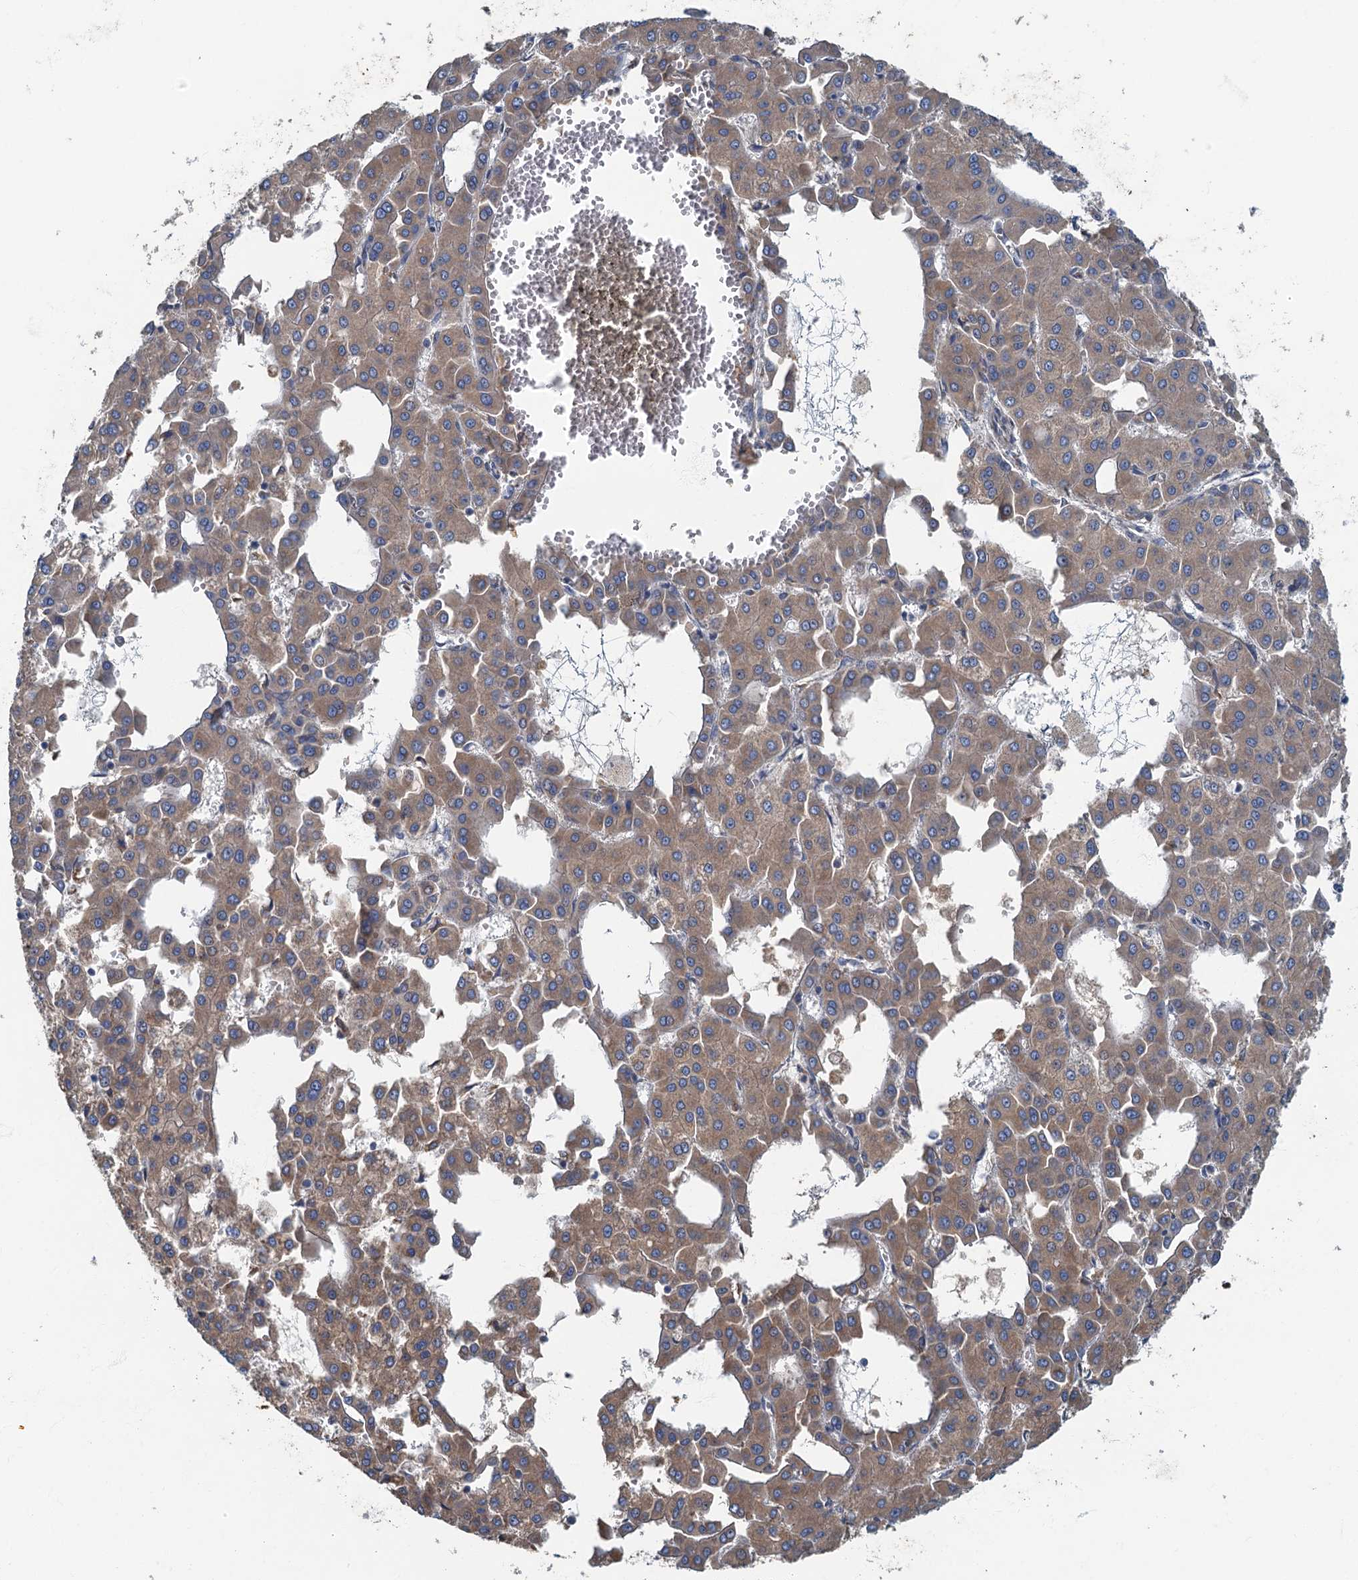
{"staining": {"intensity": "moderate", "quantity": ">75%", "location": "cytoplasmic/membranous"}, "tissue": "liver cancer", "cell_type": "Tumor cells", "image_type": "cancer", "snomed": [{"axis": "morphology", "description": "Carcinoma, Hepatocellular, NOS"}, {"axis": "topography", "description": "Liver"}], "caption": "A micrograph showing moderate cytoplasmic/membranous positivity in approximately >75% of tumor cells in hepatocellular carcinoma (liver), as visualized by brown immunohistochemical staining.", "gene": "SPDYC", "patient": {"sex": "male", "age": 47}}